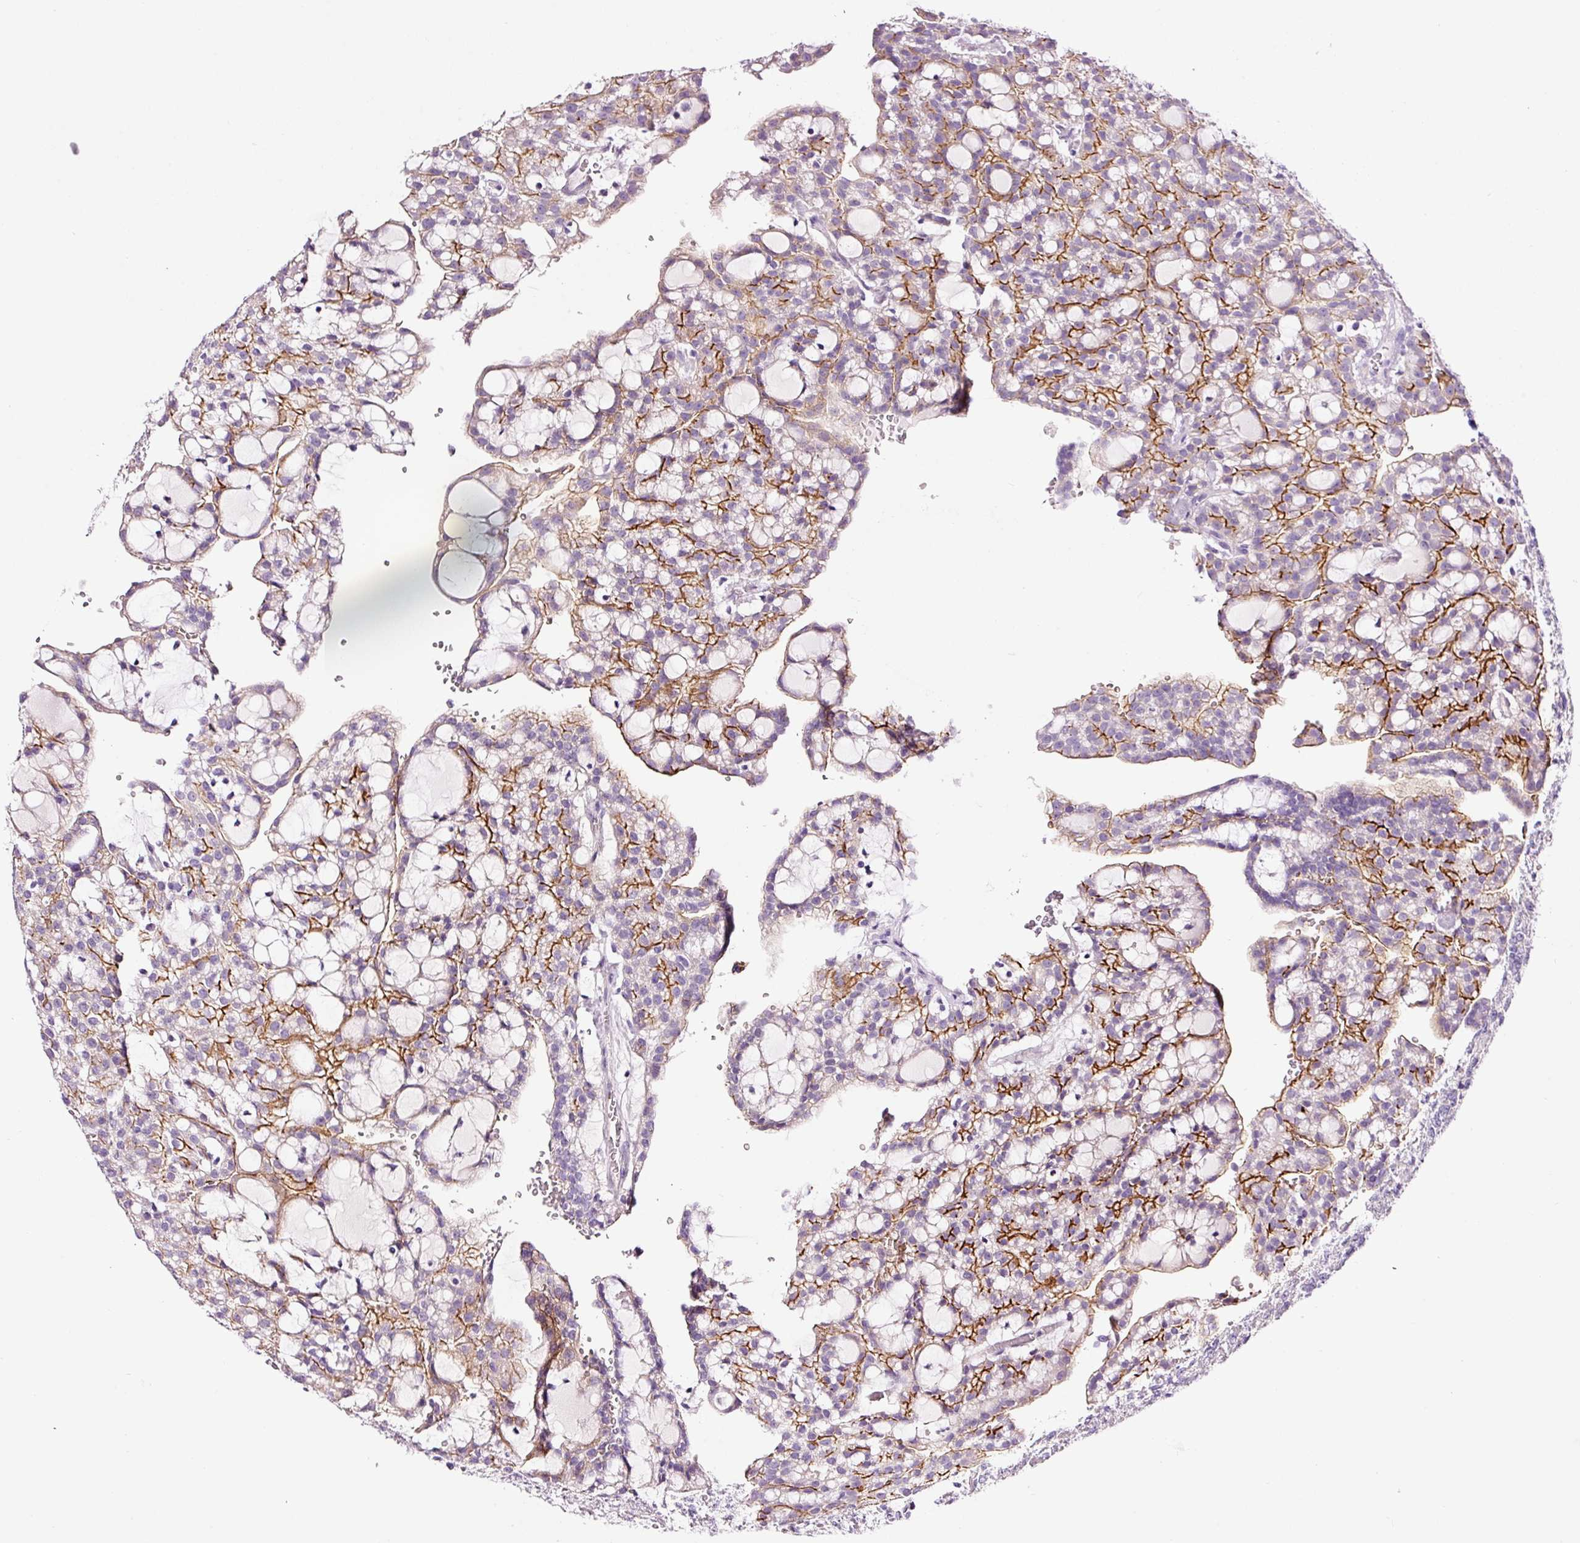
{"staining": {"intensity": "strong", "quantity": "25%-75%", "location": "cytoplasmic/membranous"}, "tissue": "renal cancer", "cell_type": "Tumor cells", "image_type": "cancer", "snomed": [{"axis": "morphology", "description": "Adenocarcinoma, NOS"}, {"axis": "topography", "description": "Kidney"}], "caption": "Brown immunohistochemical staining in human adenocarcinoma (renal) reveals strong cytoplasmic/membranous expression in about 25%-75% of tumor cells.", "gene": "PAM", "patient": {"sex": "male", "age": 63}}